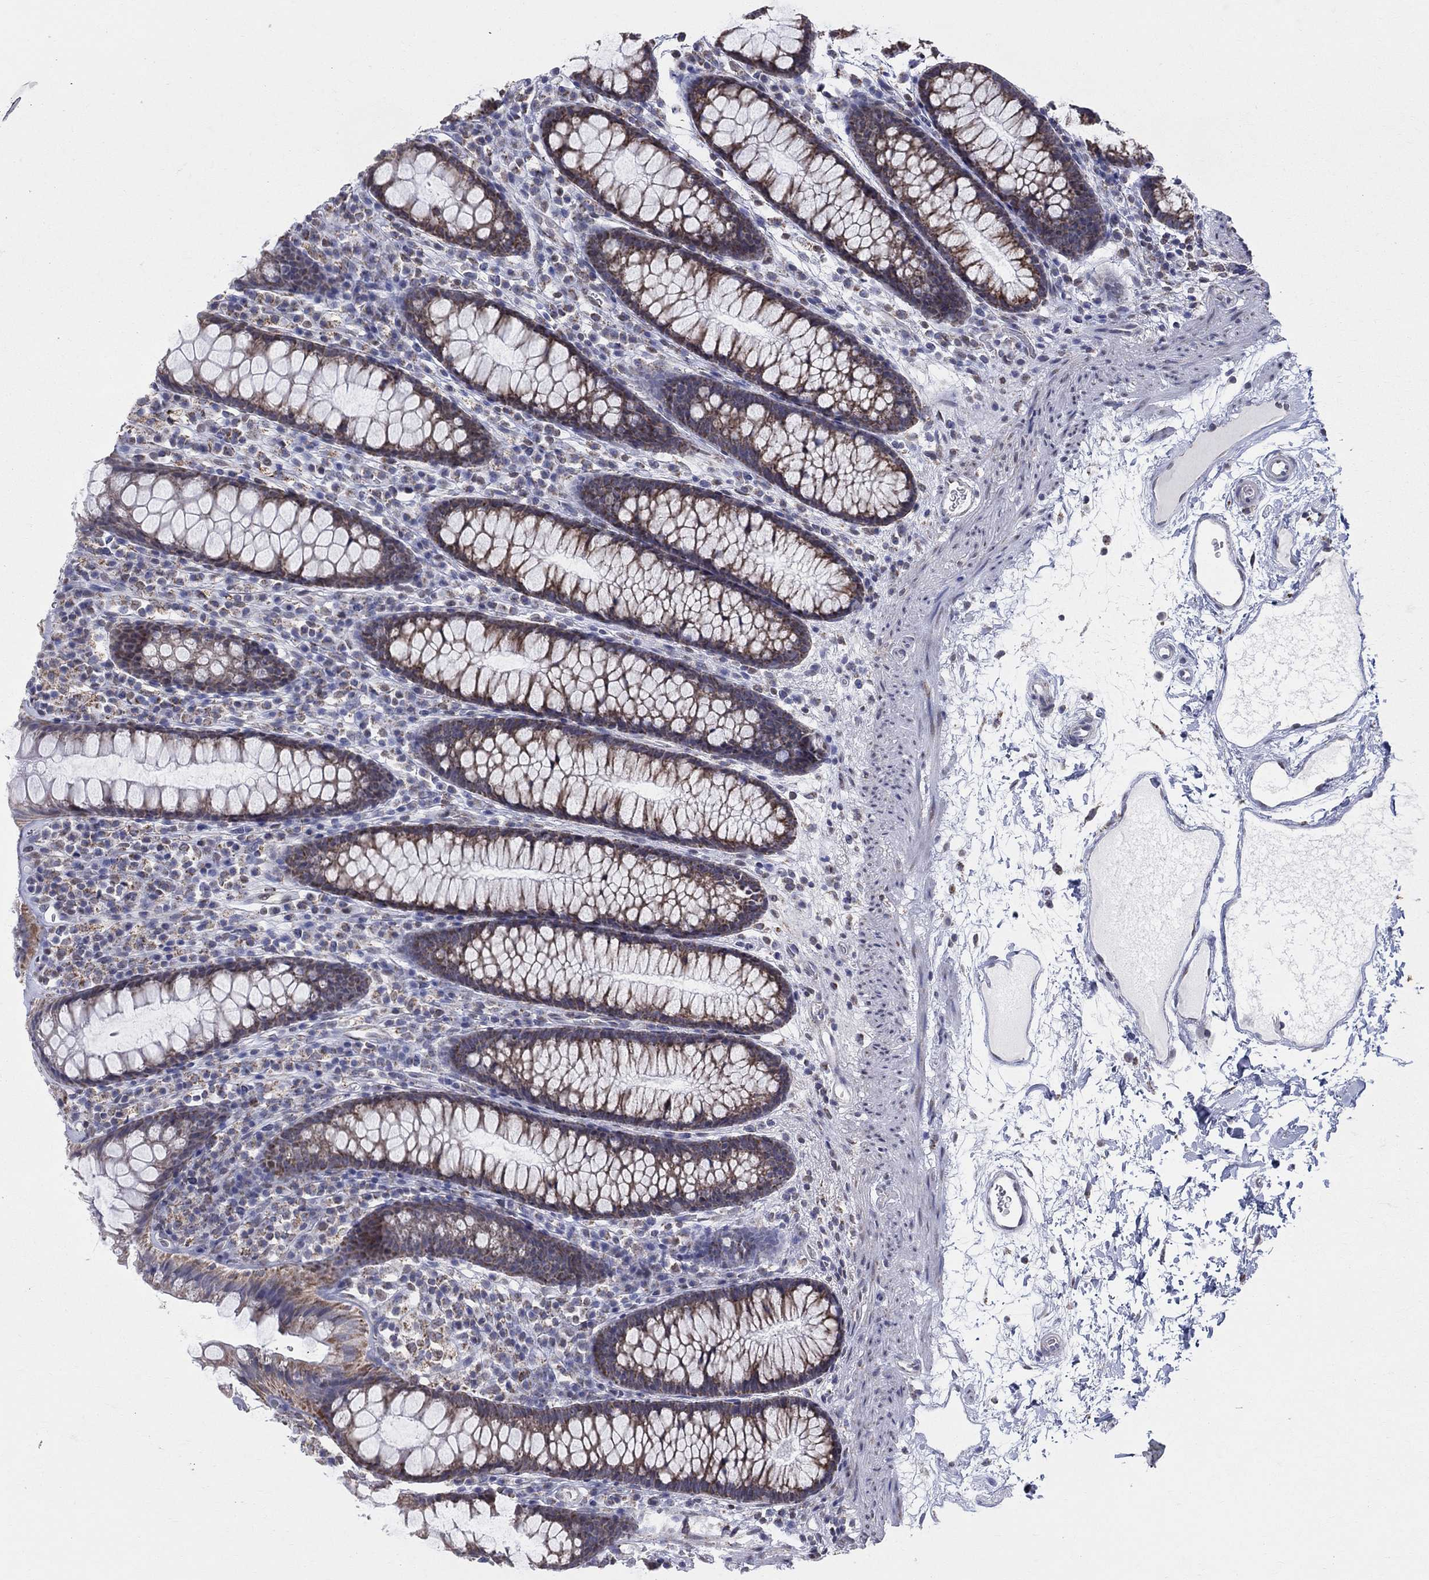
{"staining": {"intensity": "negative", "quantity": "none", "location": "none"}, "tissue": "colon", "cell_type": "Endothelial cells", "image_type": "normal", "snomed": [{"axis": "morphology", "description": "Normal tissue, NOS"}, {"axis": "topography", "description": "Colon"}], "caption": "Colon was stained to show a protein in brown. There is no significant staining in endothelial cells. (Brightfield microscopy of DAB (3,3'-diaminobenzidine) immunohistochemistry at high magnification).", "gene": "KISS1R", "patient": {"sex": "male", "age": 76}}